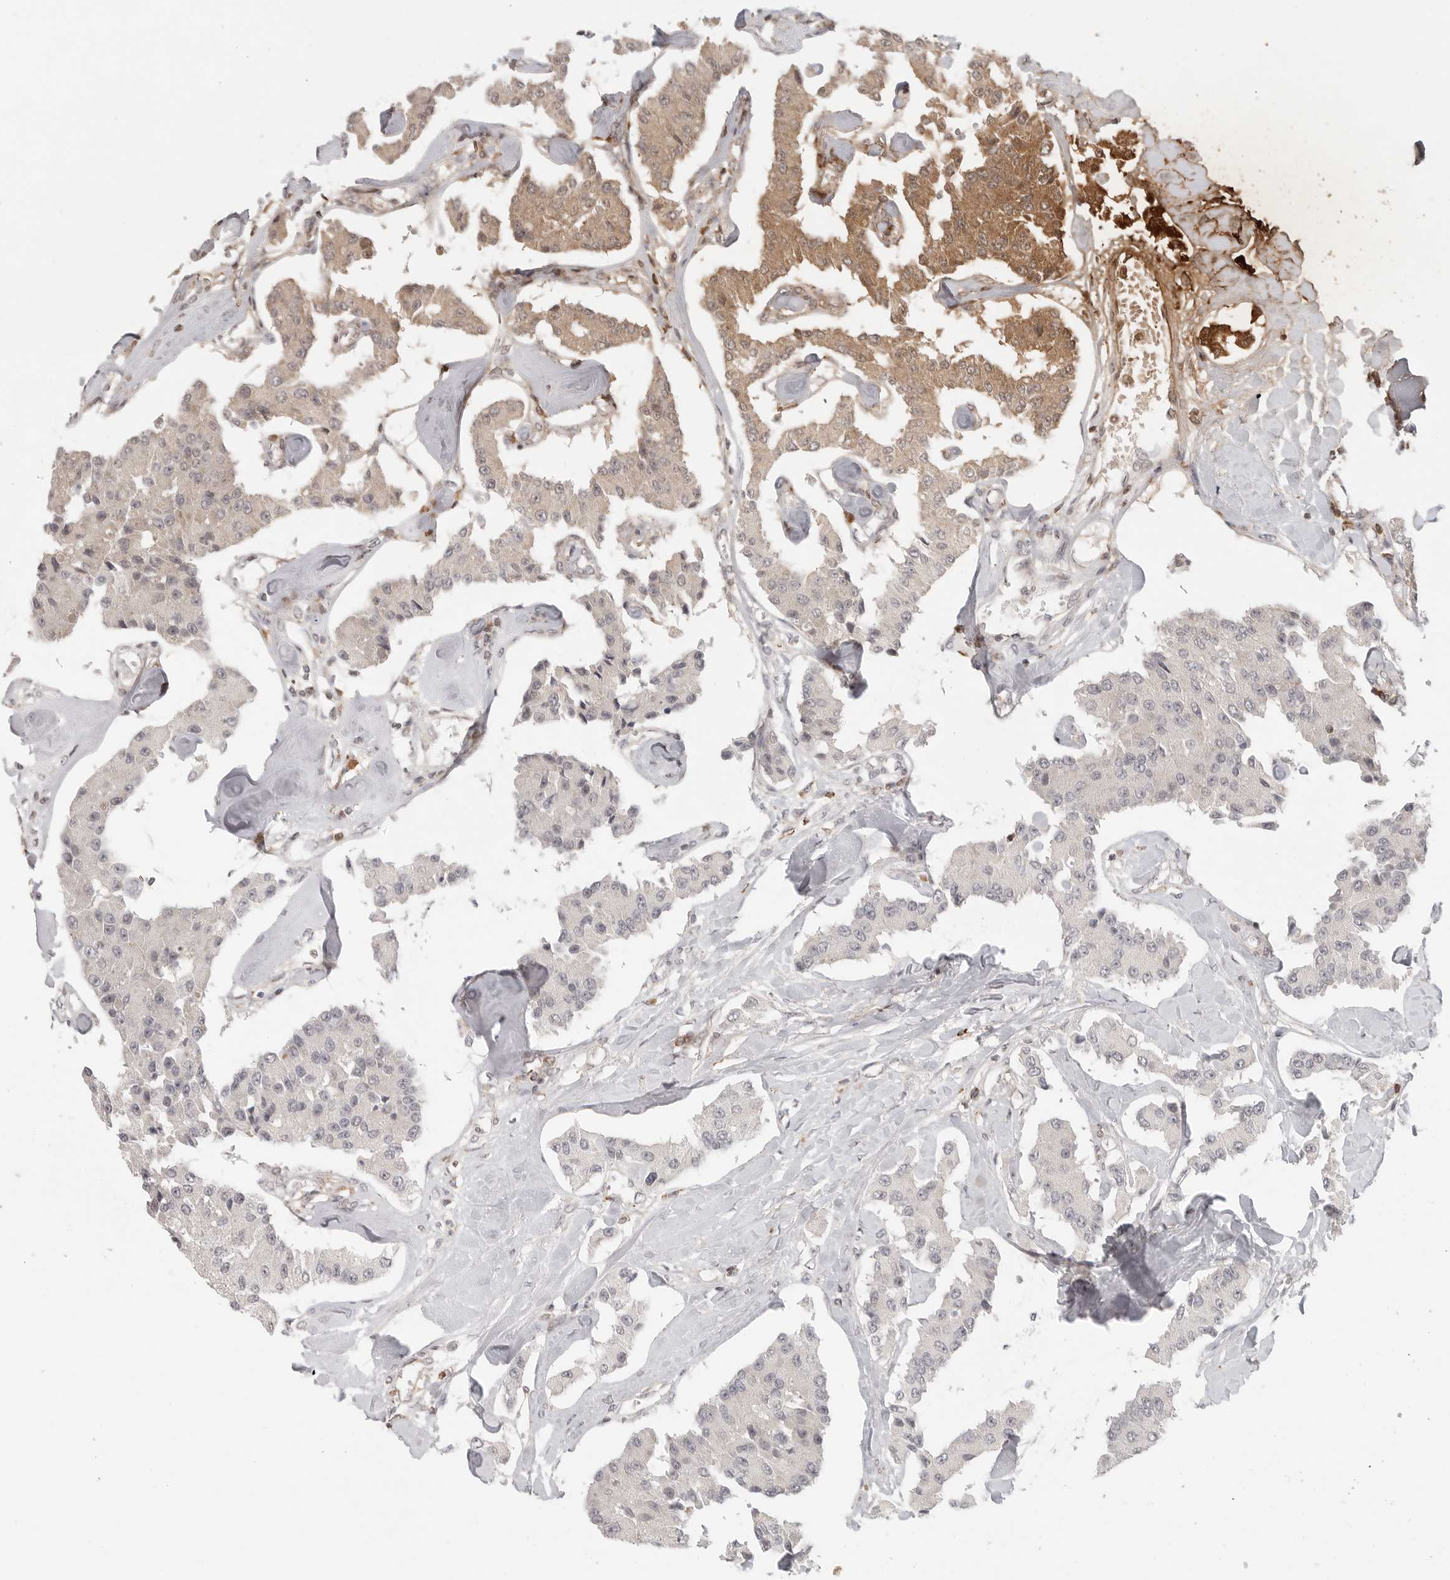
{"staining": {"intensity": "weak", "quantity": "<25%", "location": "cytoplasmic/membranous"}, "tissue": "carcinoid", "cell_type": "Tumor cells", "image_type": "cancer", "snomed": [{"axis": "morphology", "description": "Carcinoid, malignant, NOS"}, {"axis": "topography", "description": "Pancreas"}], "caption": "This is an immunohistochemistry (IHC) photomicrograph of human carcinoid. There is no staining in tumor cells.", "gene": "SH3KBP1", "patient": {"sex": "male", "age": 41}}